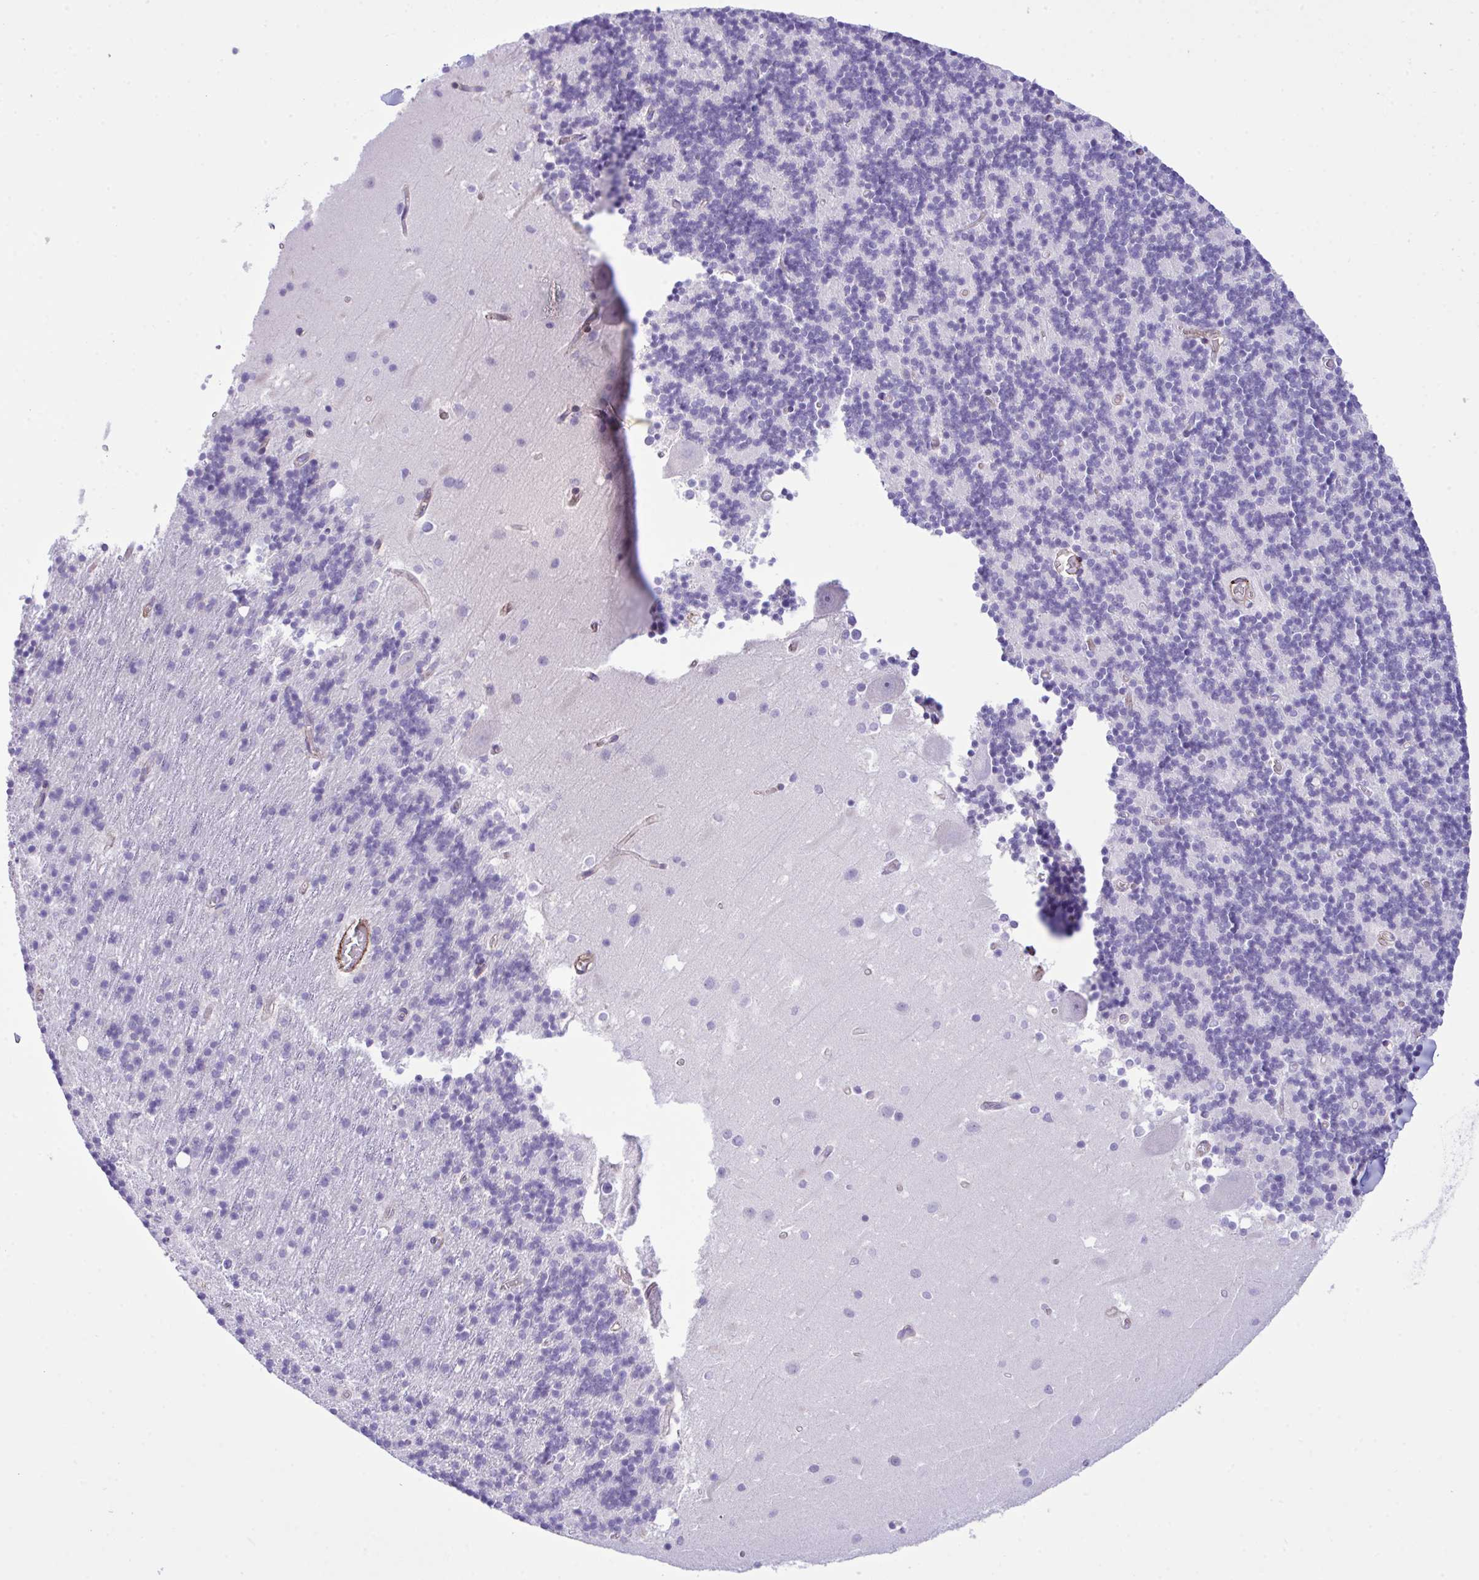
{"staining": {"intensity": "negative", "quantity": "none", "location": "none"}, "tissue": "cerebellum", "cell_type": "Cells in granular layer", "image_type": "normal", "snomed": [{"axis": "morphology", "description": "Normal tissue, NOS"}, {"axis": "topography", "description": "Cerebellum"}], "caption": "Immunohistochemistry of unremarkable human cerebellum demonstrates no staining in cells in granular layer.", "gene": "SYNPO2L", "patient": {"sex": "male", "age": 54}}